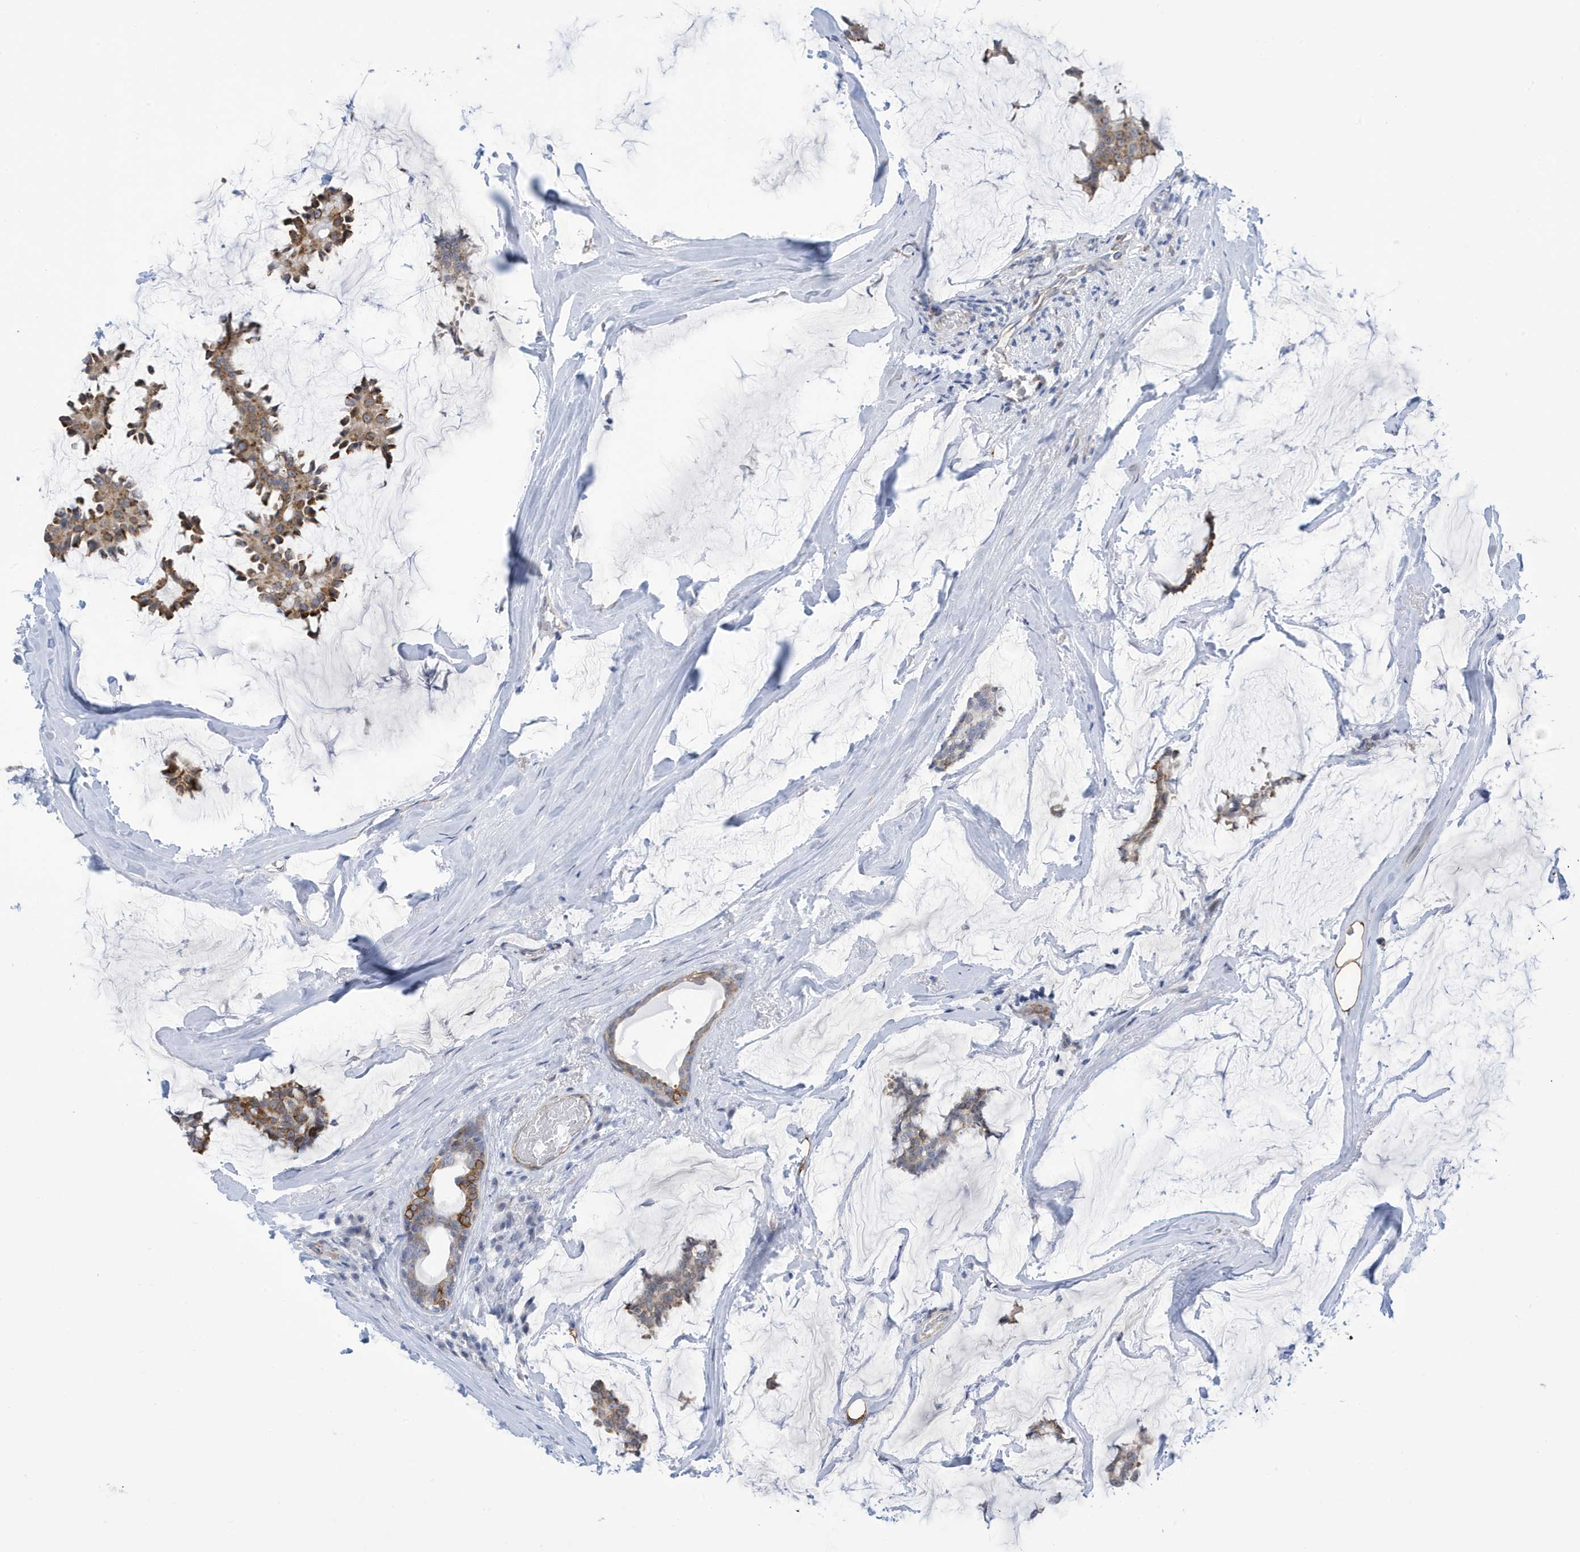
{"staining": {"intensity": "moderate", "quantity": "25%-75%", "location": "cytoplasmic/membranous"}, "tissue": "breast cancer", "cell_type": "Tumor cells", "image_type": "cancer", "snomed": [{"axis": "morphology", "description": "Duct carcinoma"}, {"axis": "topography", "description": "Breast"}], "caption": "A photomicrograph of breast invasive ductal carcinoma stained for a protein exhibits moderate cytoplasmic/membranous brown staining in tumor cells.", "gene": "SEMA3F", "patient": {"sex": "female", "age": 93}}